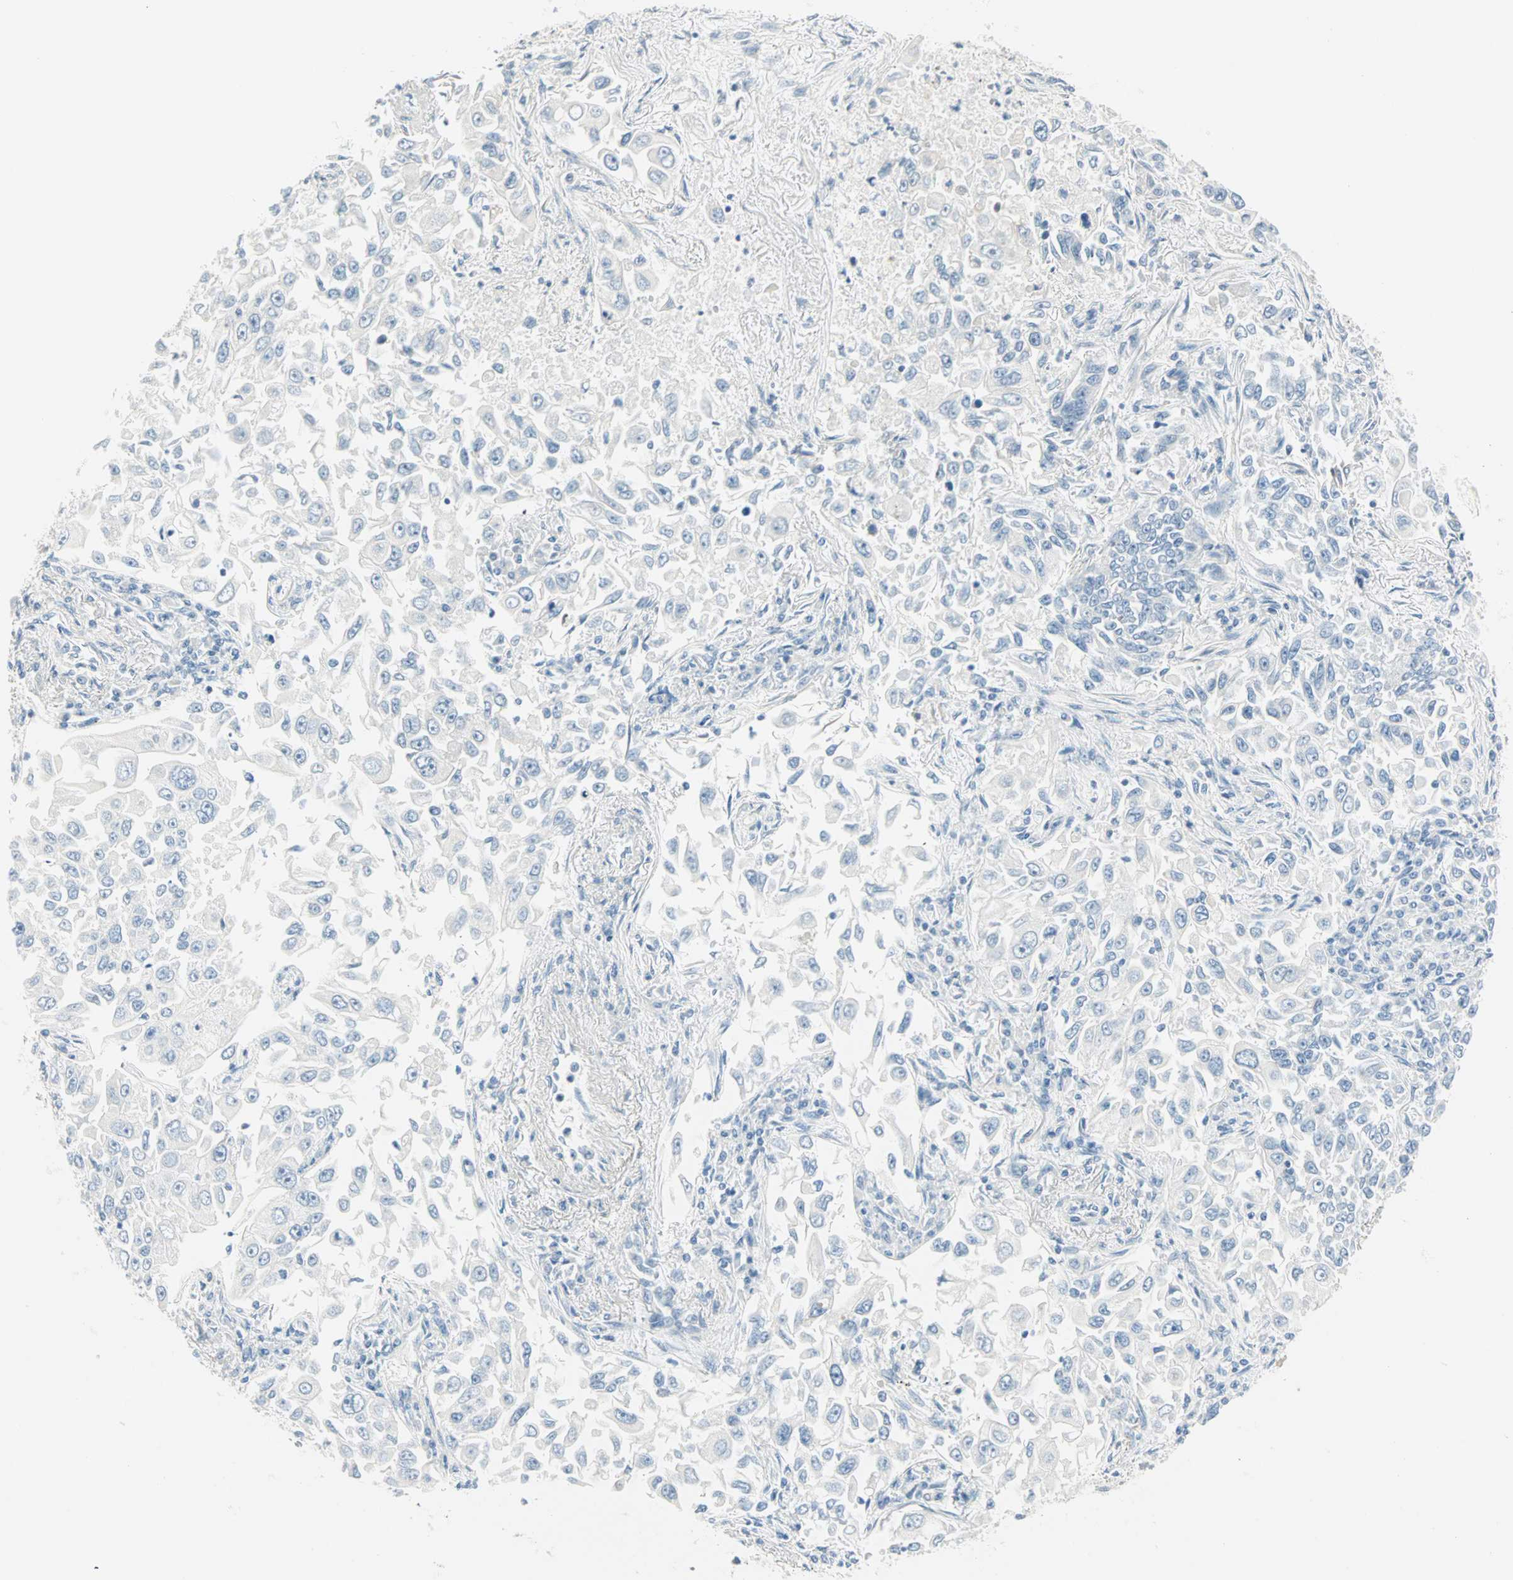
{"staining": {"intensity": "negative", "quantity": "none", "location": "none"}, "tissue": "lung cancer", "cell_type": "Tumor cells", "image_type": "cancer", "snomed": [{"axis": "morphology", "description": "Adenocarcinoma, NOS"}, {"axis": "topography", "description": "Lung"}], "caption": "Tumor cells show no significant protein expression in lung adenocarcinoma.", "gene": "SULT1C2", "patient": {"sex": "male", "age": 84}}